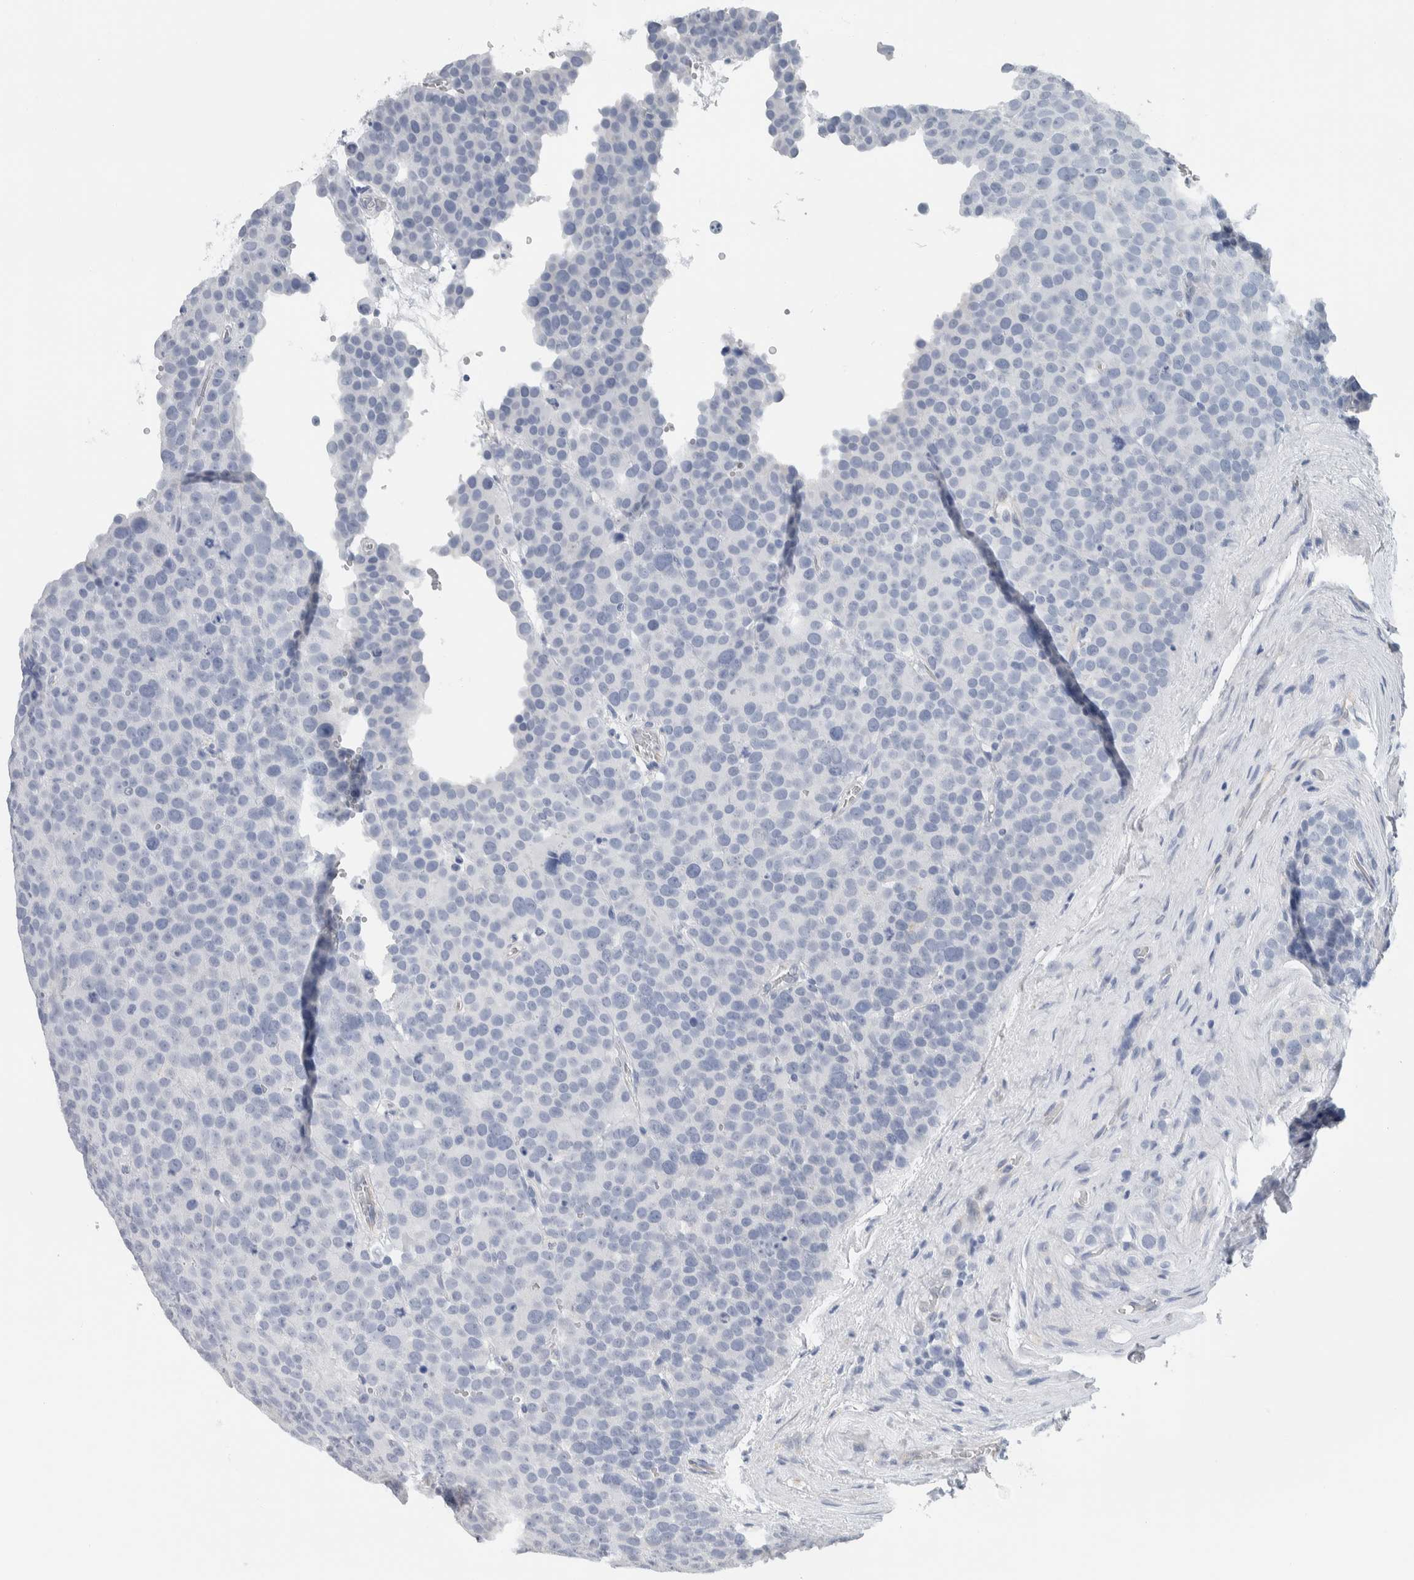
{"staining": {"intensity": "negative", "quantity": "none", "location": "none"}, "tissue": "testis cancer", "cell_type": "Tumor cells", "image_type": "cancer", "snomed": [{"axis": "morphology", "description": "Seminoma, NOS"}, {"axis": "topography", "description": "Testis"}], "caption": "This image is of testis cancer (seminoma) stained with immunohistochemistry to label a protein in brown with the nuclei are counter-stained blue. There is no positivity in tumor cells.", "gene": "NEFM", "patient": {"sex": "male", "age": 71}}